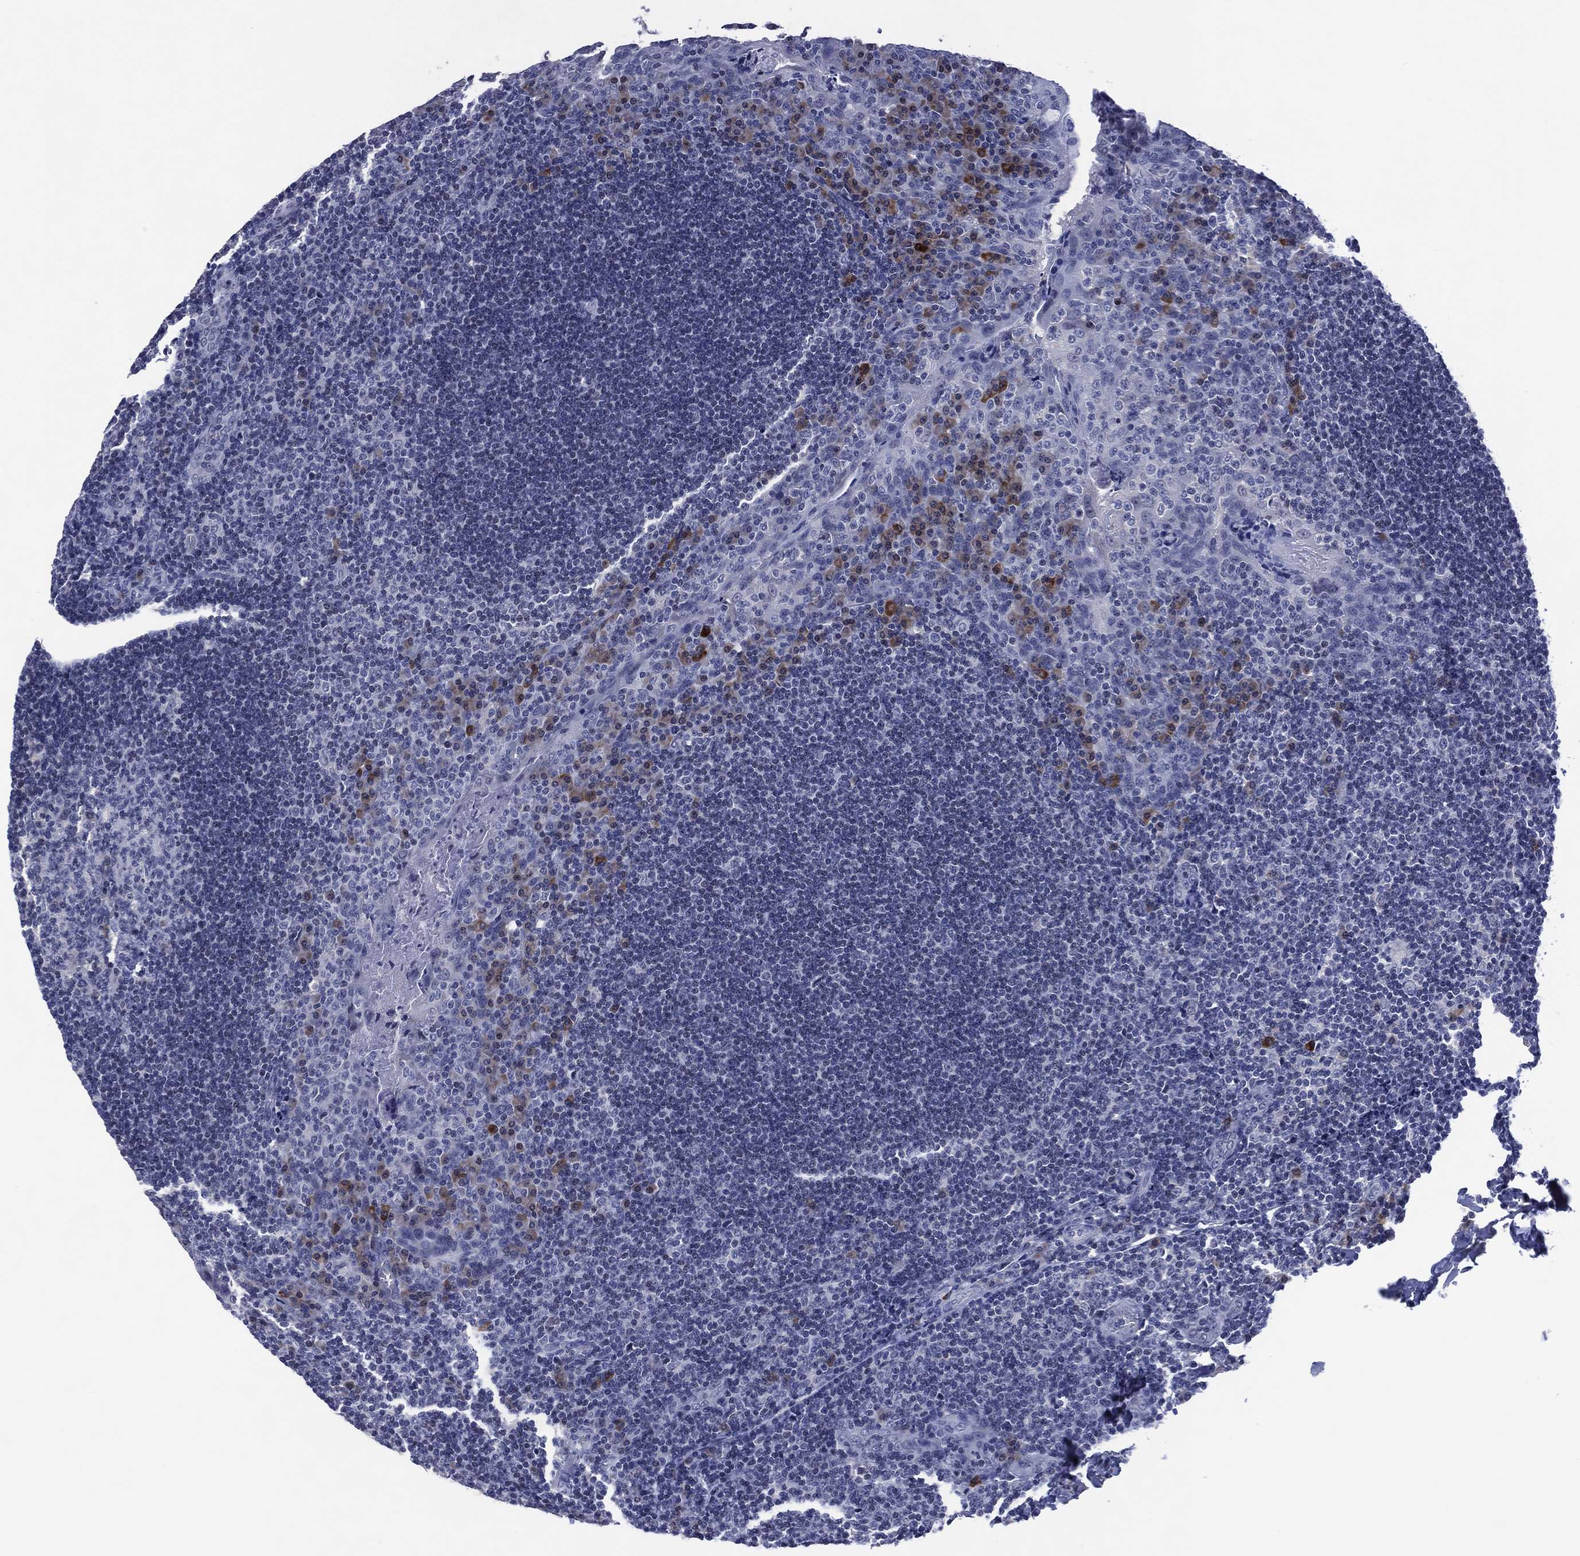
{"staining": {"intensity": "negative", "quantity": "none", "location": "none"}, "tissue": "tonsil", "cell_type": "Germinal center cells", "image_type": "normal", "snomed": [{"axis": "morphology", "description": "Normal tissue, NOS"}, {"axis": "topography", "description": "Tonsil"}], "caption": "This image is of unremarkable tonsil stained with immunohistochemistry to label a protein in brown with the nuclei are counter-stained blue. There is no expression in germinal center cells. (Brightfield microscopy of DAB immunohistochemistry at high magnification).", "gene": "USP26", "patient": {"sex": "male", "age": 17}}